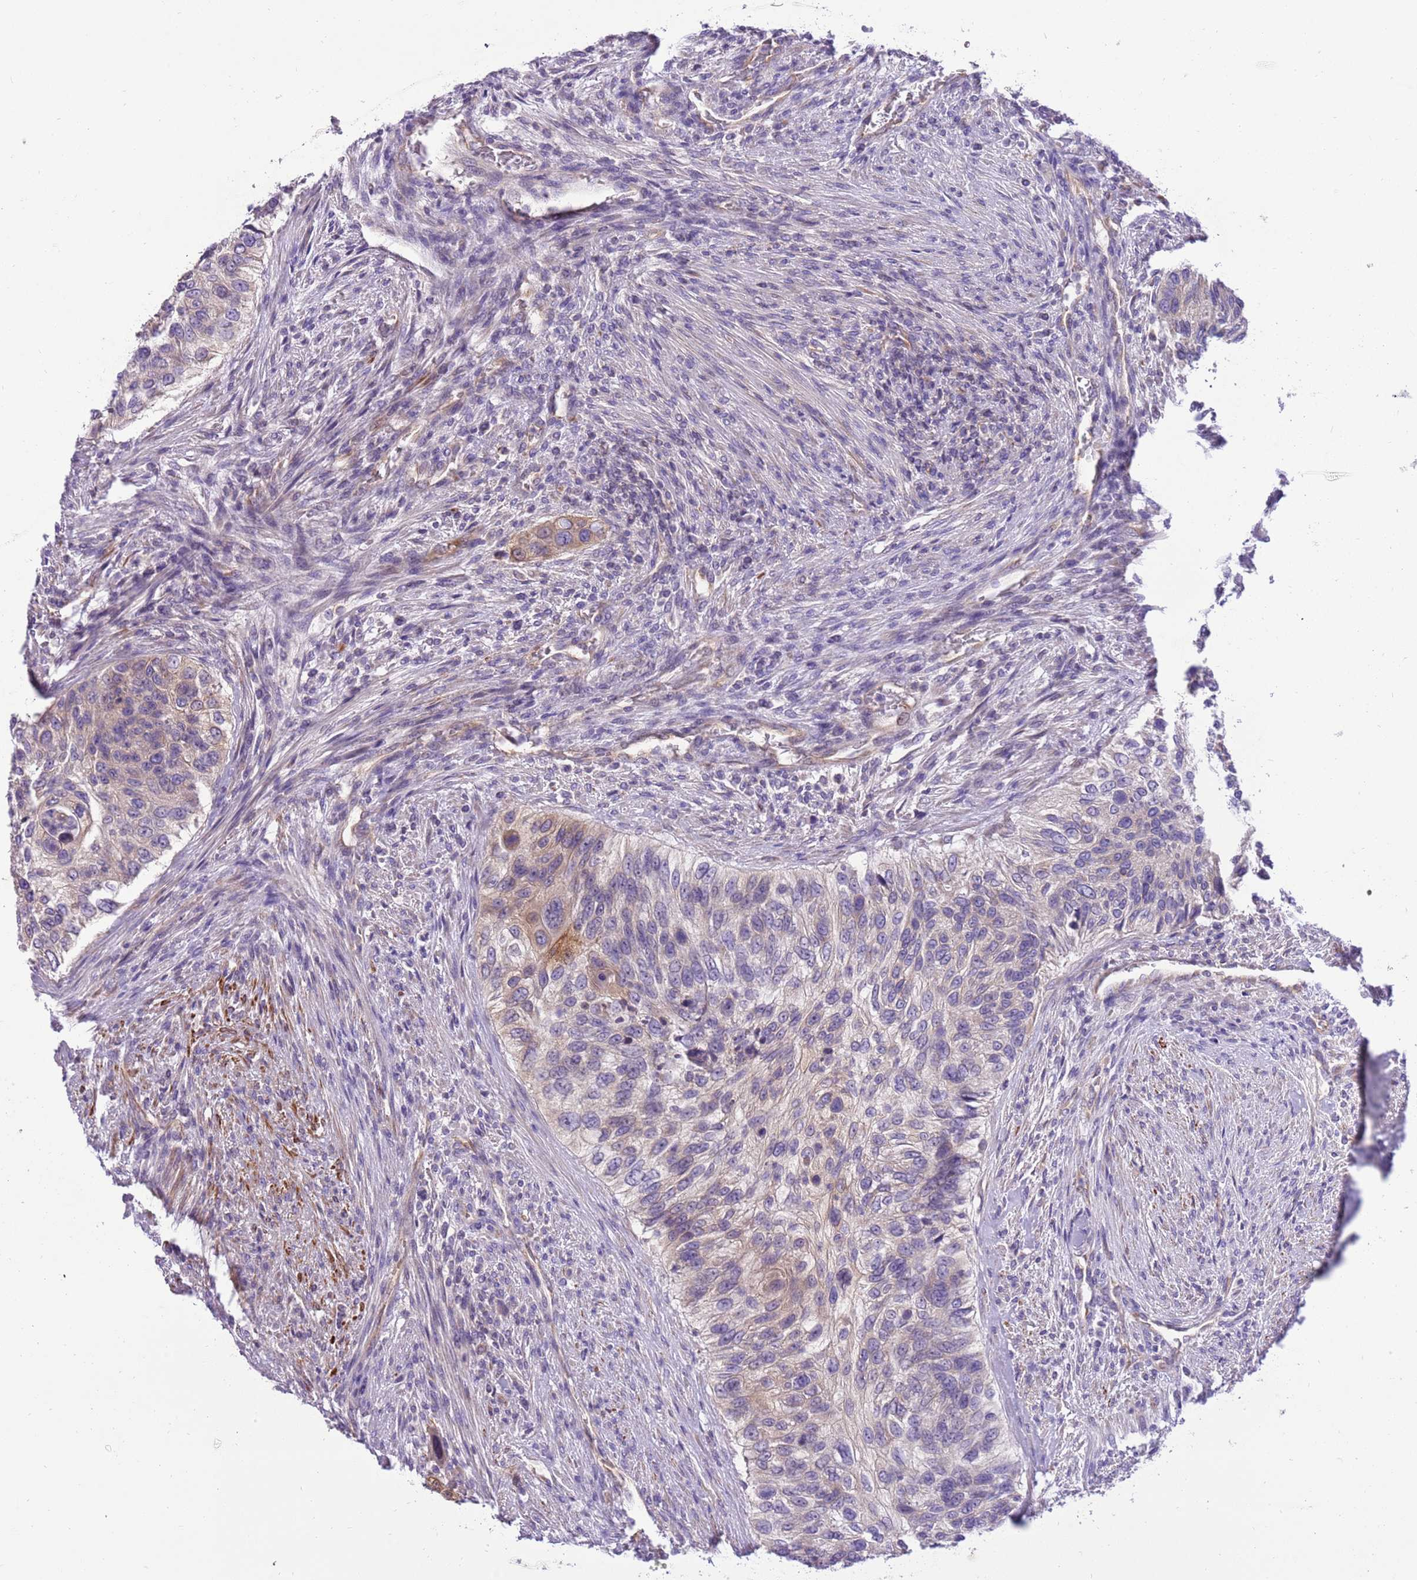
{"staining": {"intensity": "weak", "quantity": "<25%", "location": "cytoplasmic/membranous"}, "tissue": "urothelial cancer", "cell_type": "Tumor cells", "image_type": "cancer", "snomed": [{"axis": "morphology", "description": "Urothelial carcinoma, High grade"}, {"axis": "topography", "description": "Urinary bladder"}], "caption": "High-grade urothelial carcinoma stained for a protein using IHC demonstrates no expression tumor cells.", "gene": "GLCE", "patient": {"sex": "female", "age": 60}}